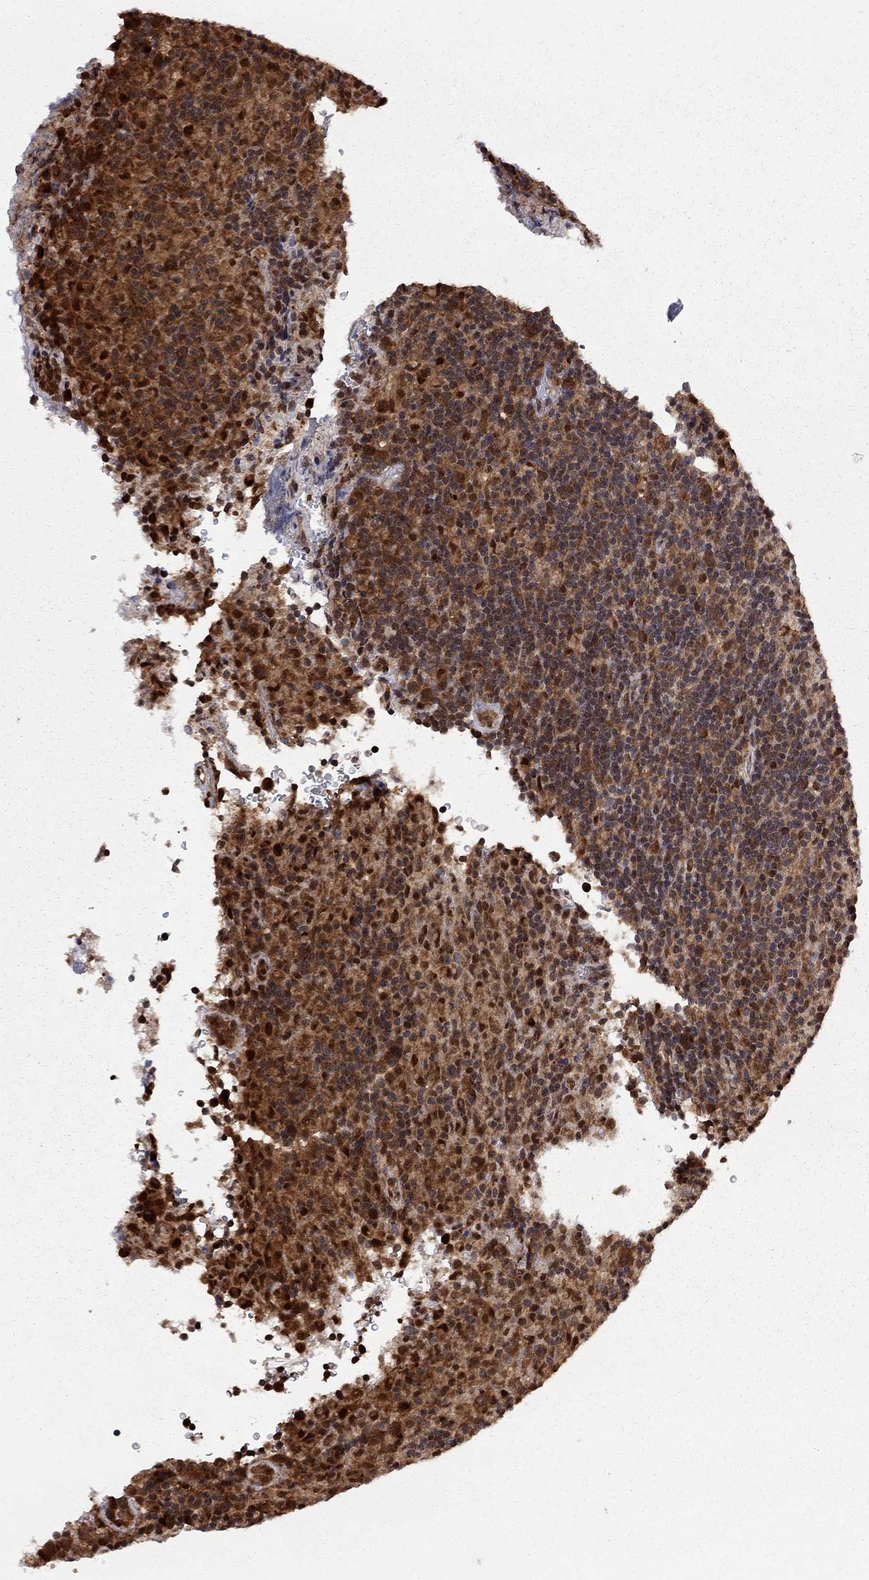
{"staining": {"intensity": "moderate", "quantity": ">75%", "location": "cytoplasmic/membranous"}, "tissue": "lymphoma", "cell_type": "Tumor cells", "image_type": "cancer", "snomed": [{"axis": "morphology", "description": "Hodgkin's disease, NOS"}, {"axis": "topography", "description": "Lymph node"}], "caption": "A micrograph of human lymphoma stained for a protein shows moderate cytoplasmic/membranous brown staining in tumor cells. Using DAB (brown) and hematoxylin (blue) stains, captured at high magnification using brightfield microscopy.", "gene": "ELOB", "patient": {"sex": "male", "age": 70}}